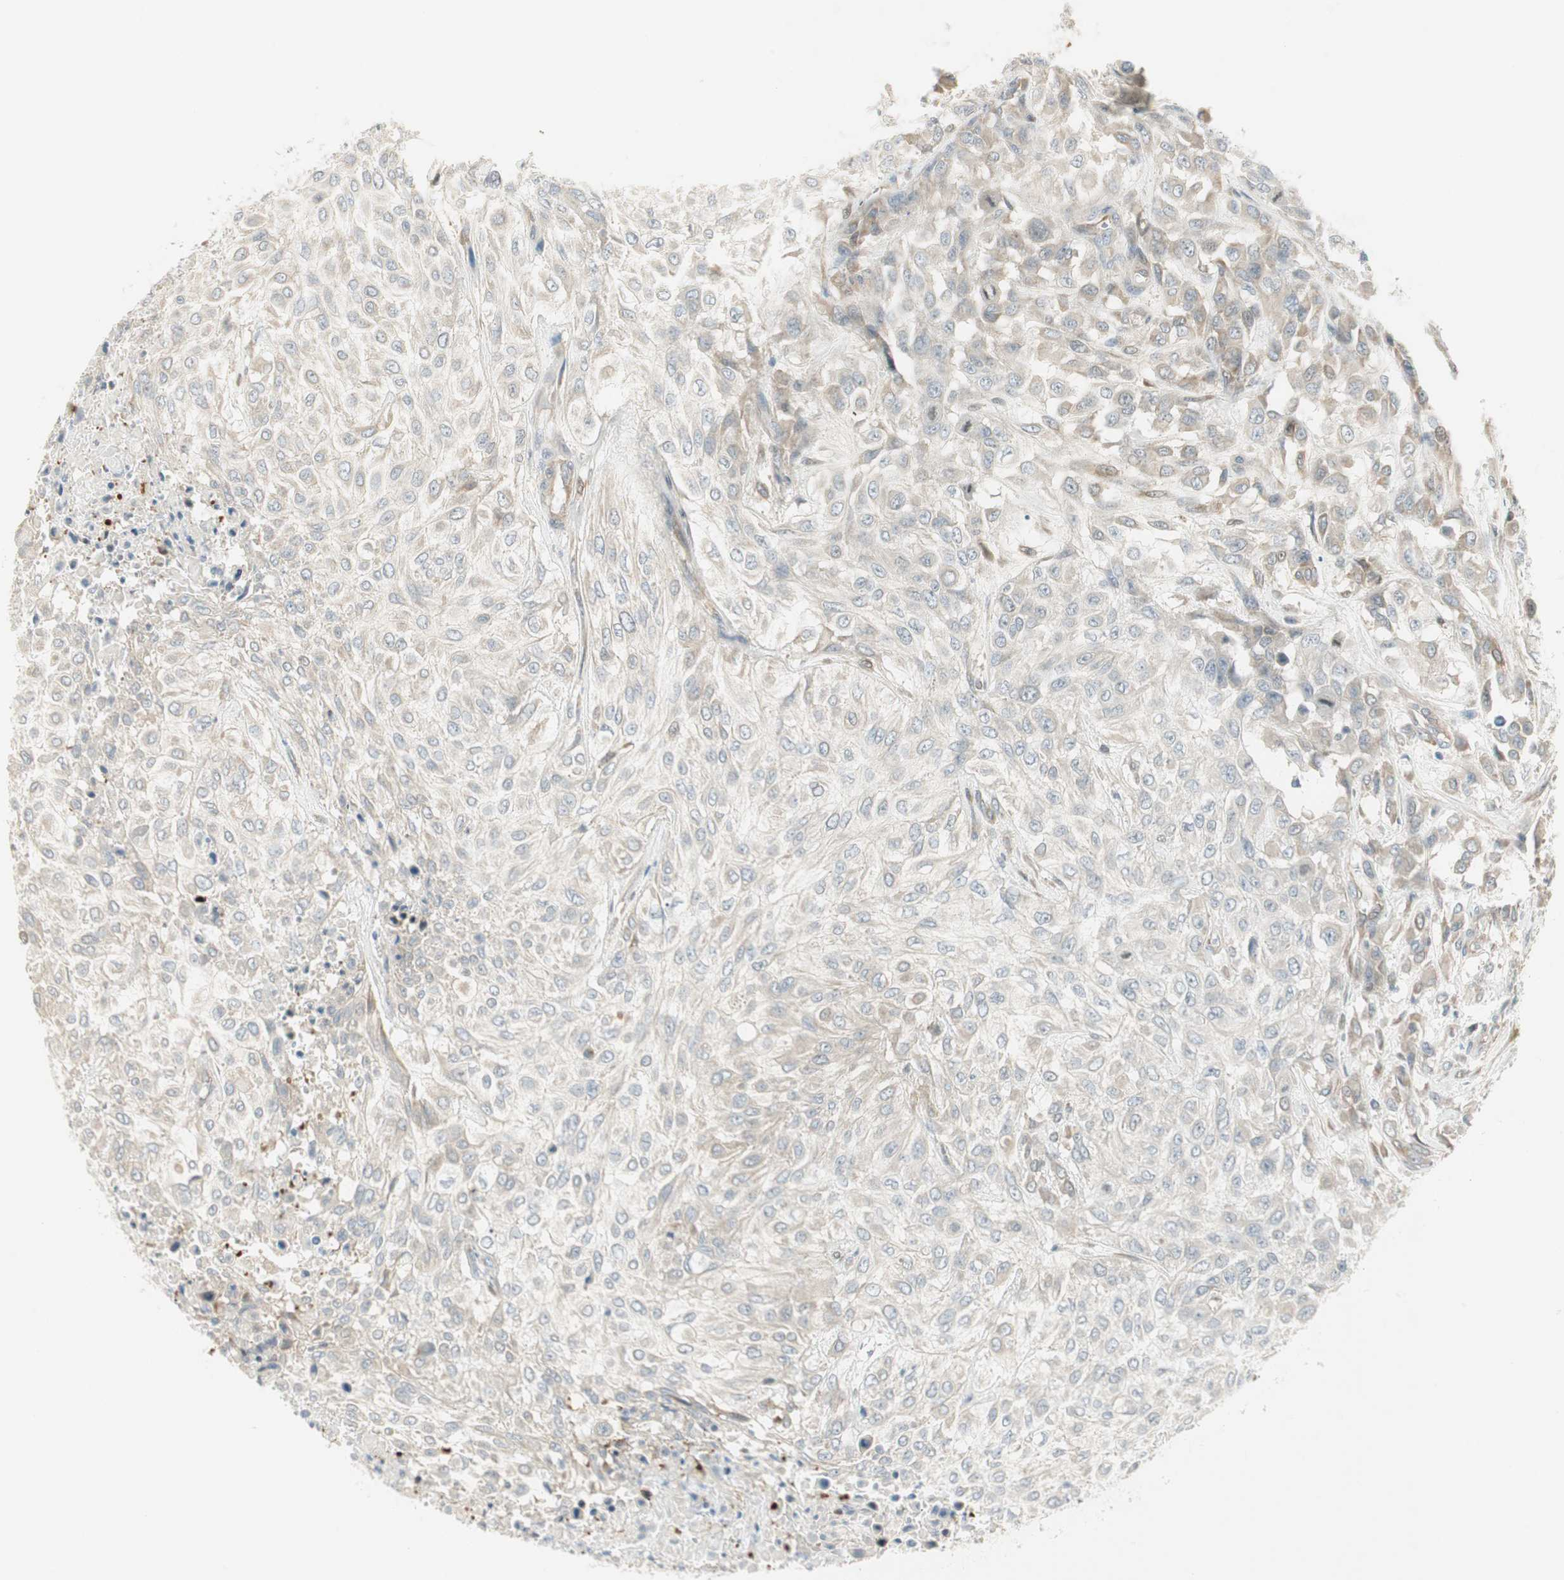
{"staining": {"intensity": "weak", "quantity": "25%-75%", "location": "cytoplasmic/membranous"}, "tissue": "urothelial cancer", "cell_type": "Tumor cells", "image_type": "cancer", "snomed": [{"axis": "morphology", "description": "Urothelial carcinoma, High grade"}, {"axis": "topography", "description": "Urinary bladder"}], "caption": "This photomicrograph demonstrates immunohistochemistry (IHC) staining of high-grade urothelial carcinoma, with low weak cytoplasmic/membranous expression in about 25%-75% of tumor cells.", "gene": "STON1-GTF2A1L", "patient": {"sex": "male", "age": 57}}